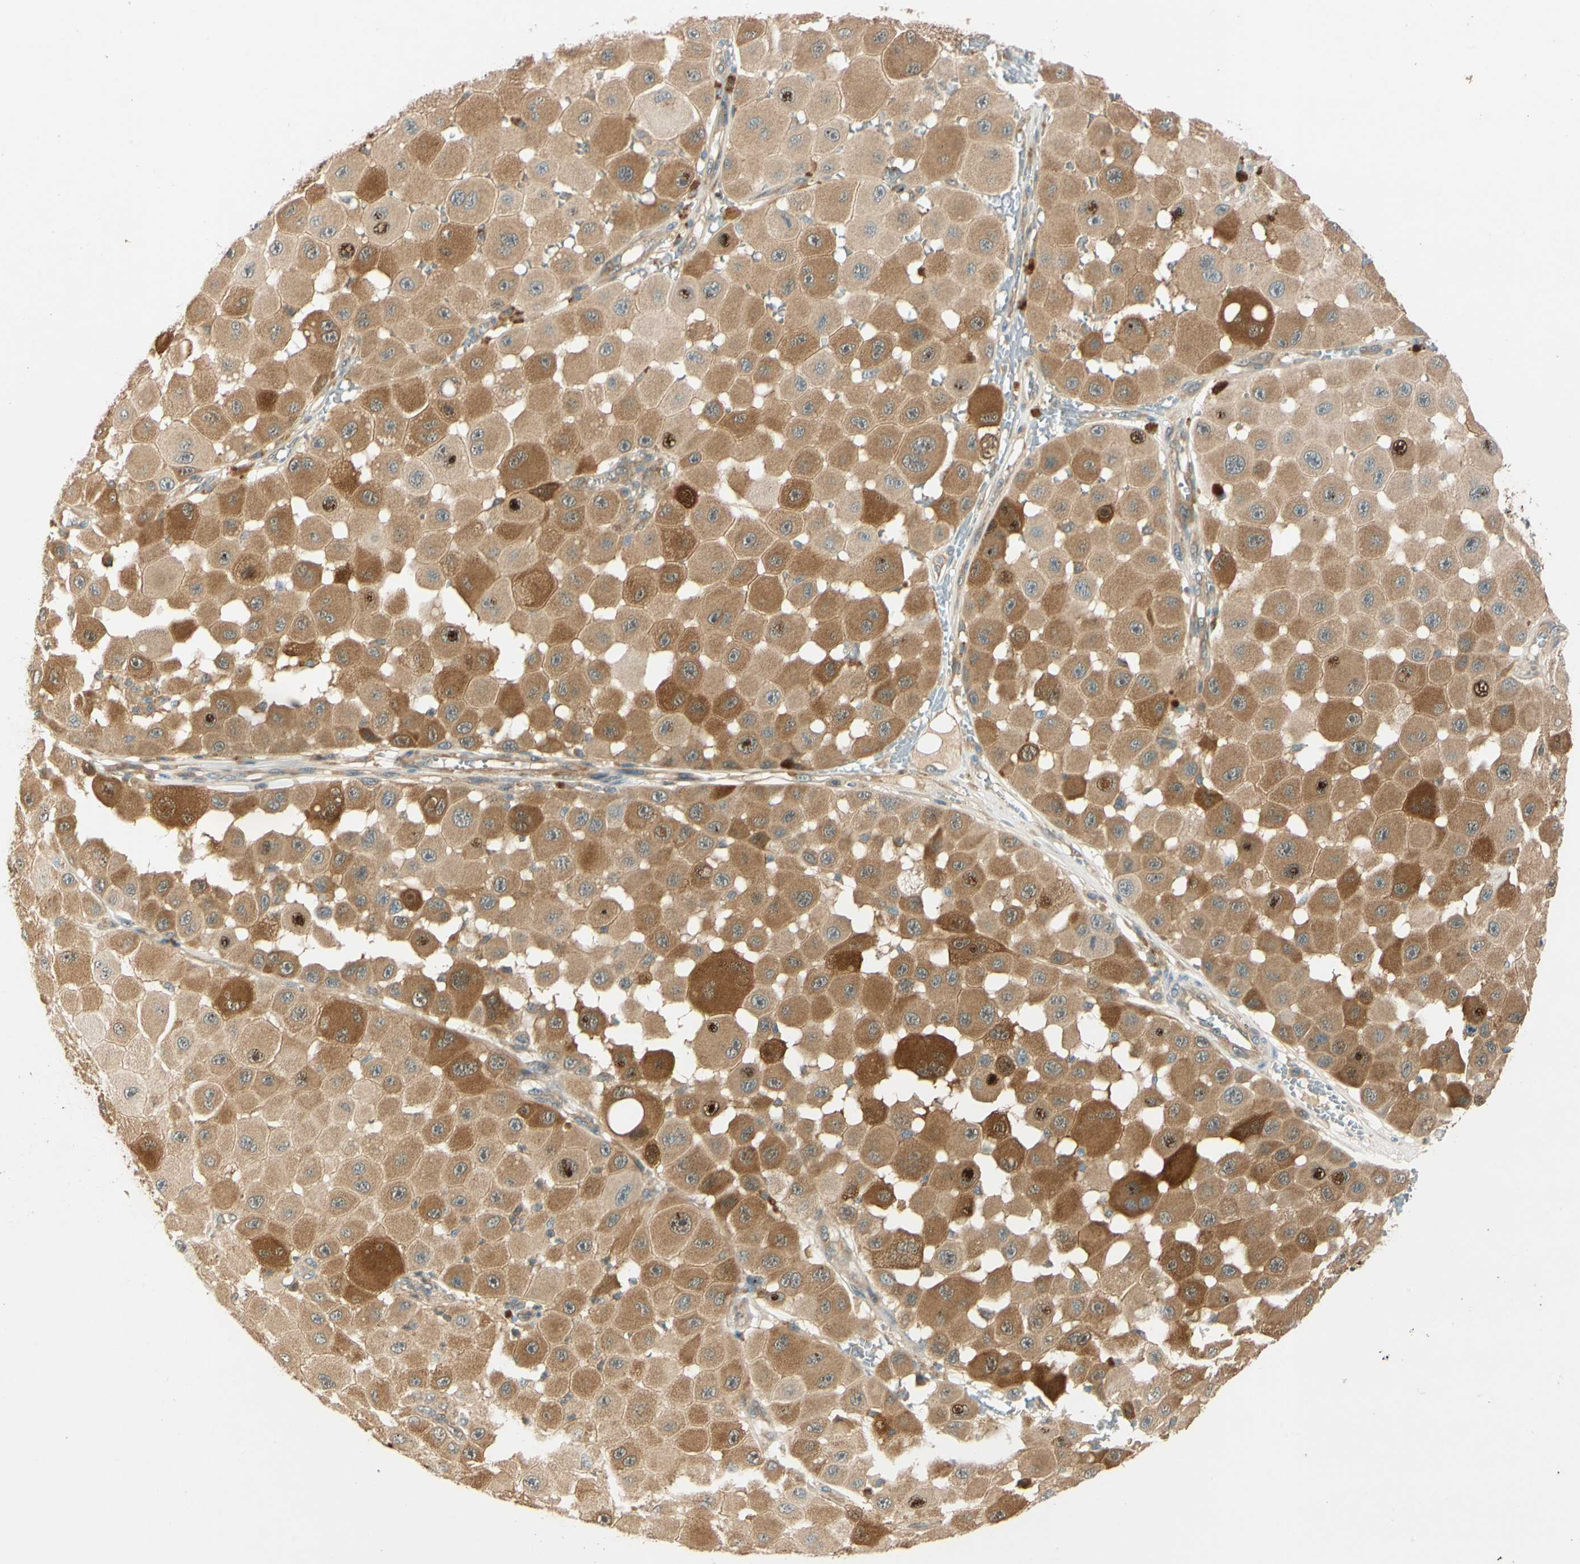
{"staining": {"intensity": "strong", "quantity": ">75%", "location": "cytoplasmic/membranous"}, "tissue": "melanoma", "cell_type": "Tumor cells", "image_type": "cancer", "snomed": [{"axis": "morphology", "description": "Malignant melanoma, NOS"}, {"axis": "topography", "description": "Skin"}], "caption": "A micrograph of human malignant melanoma stained for a protein exhibits strong cytoplasmic/membranous brown staining in tumor cells.", "gene": "WIPI1", "patient": {"sex": "female", "age": 81}}